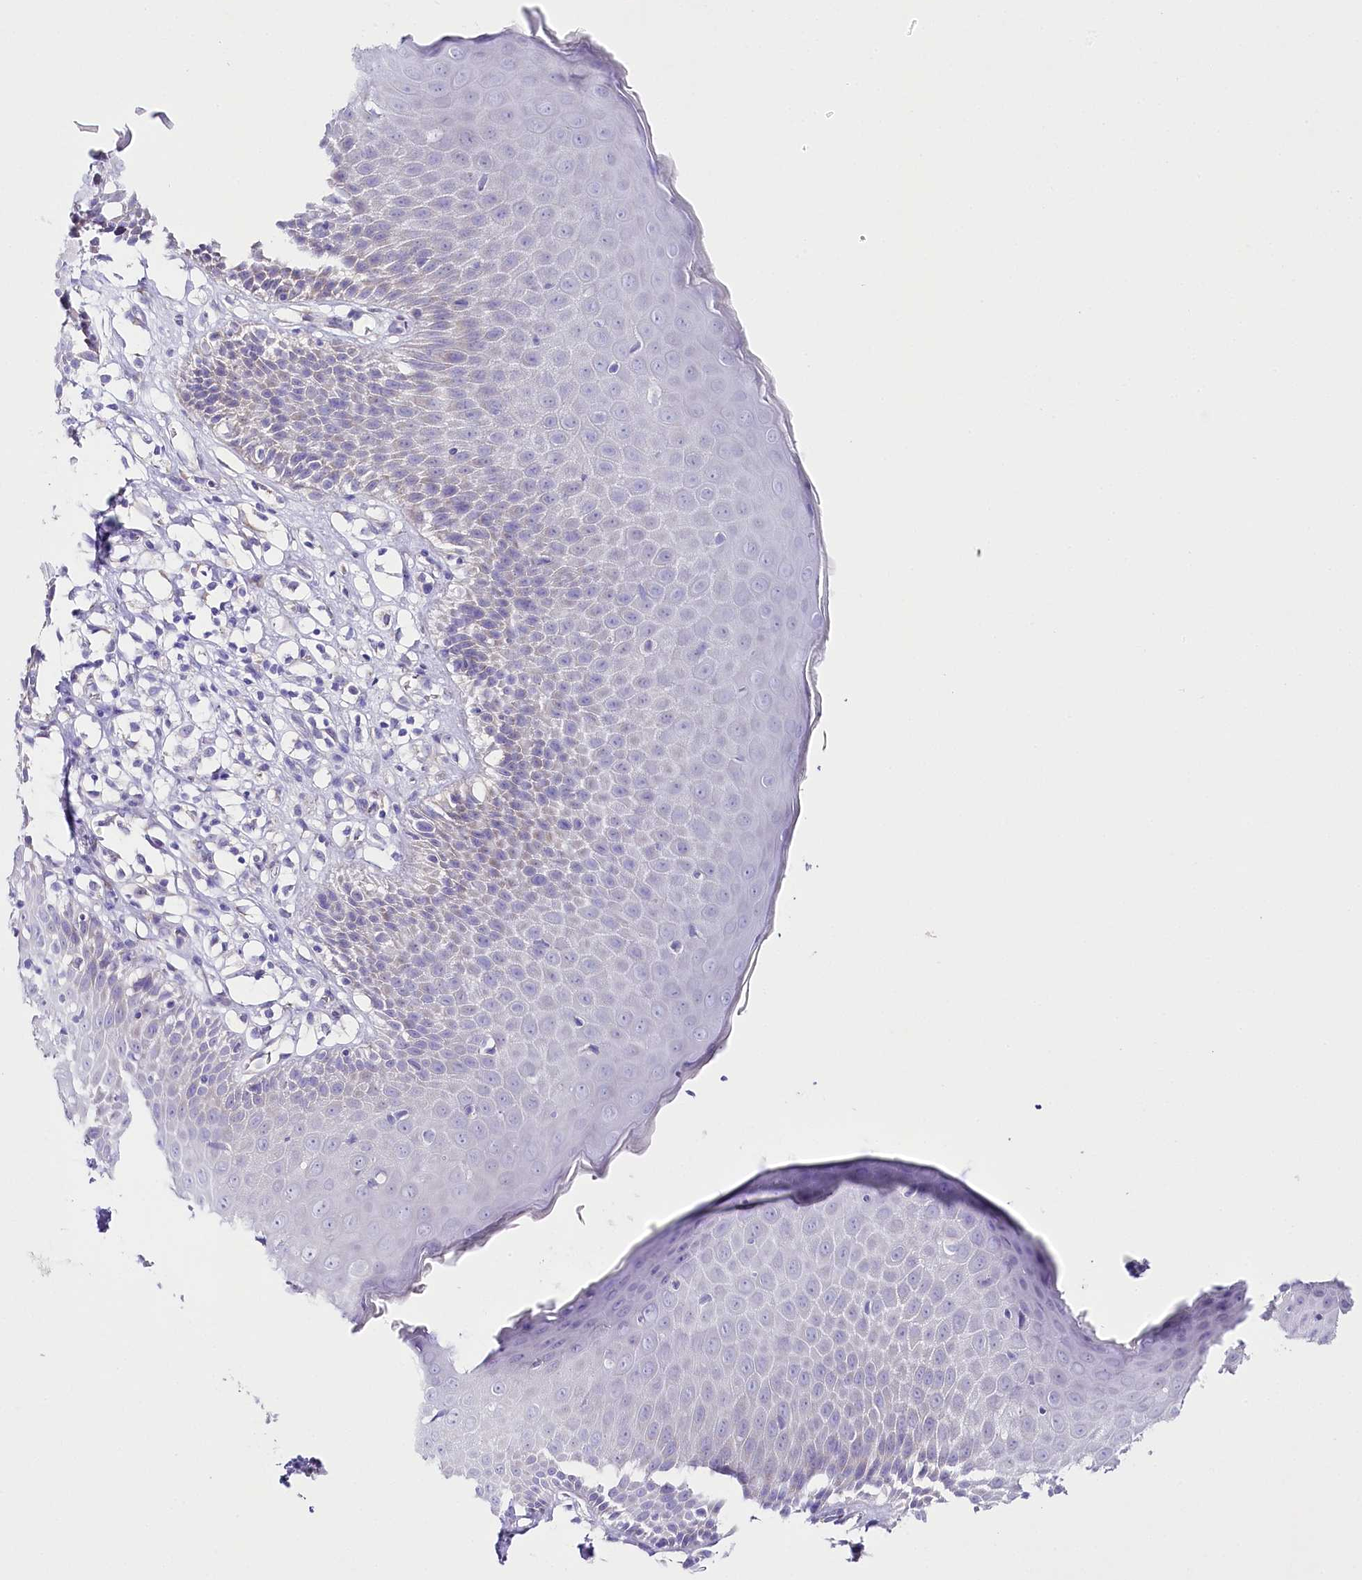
{"staining": {"intensity": "weak", "quantity": "<25%", "location": "cytoplasmic/membranous"}, "tissue": "skin", "cell_type": "Epidermal cells", "image_type": "normal", "snomed": [{"axis": "morphology", "description": "Normal tissue, NOS"}, {"axis": "topography", "description": "Vulva"}], "caption": "Immunohistochemistry micrograph of normal skin: skin stained with DAB (3,3'-diaminobenzidine) exhibits no significant protein positivity in epidermal cells.", "gene": "CSN3", "patient": {"sex": "female", "age": 68}}